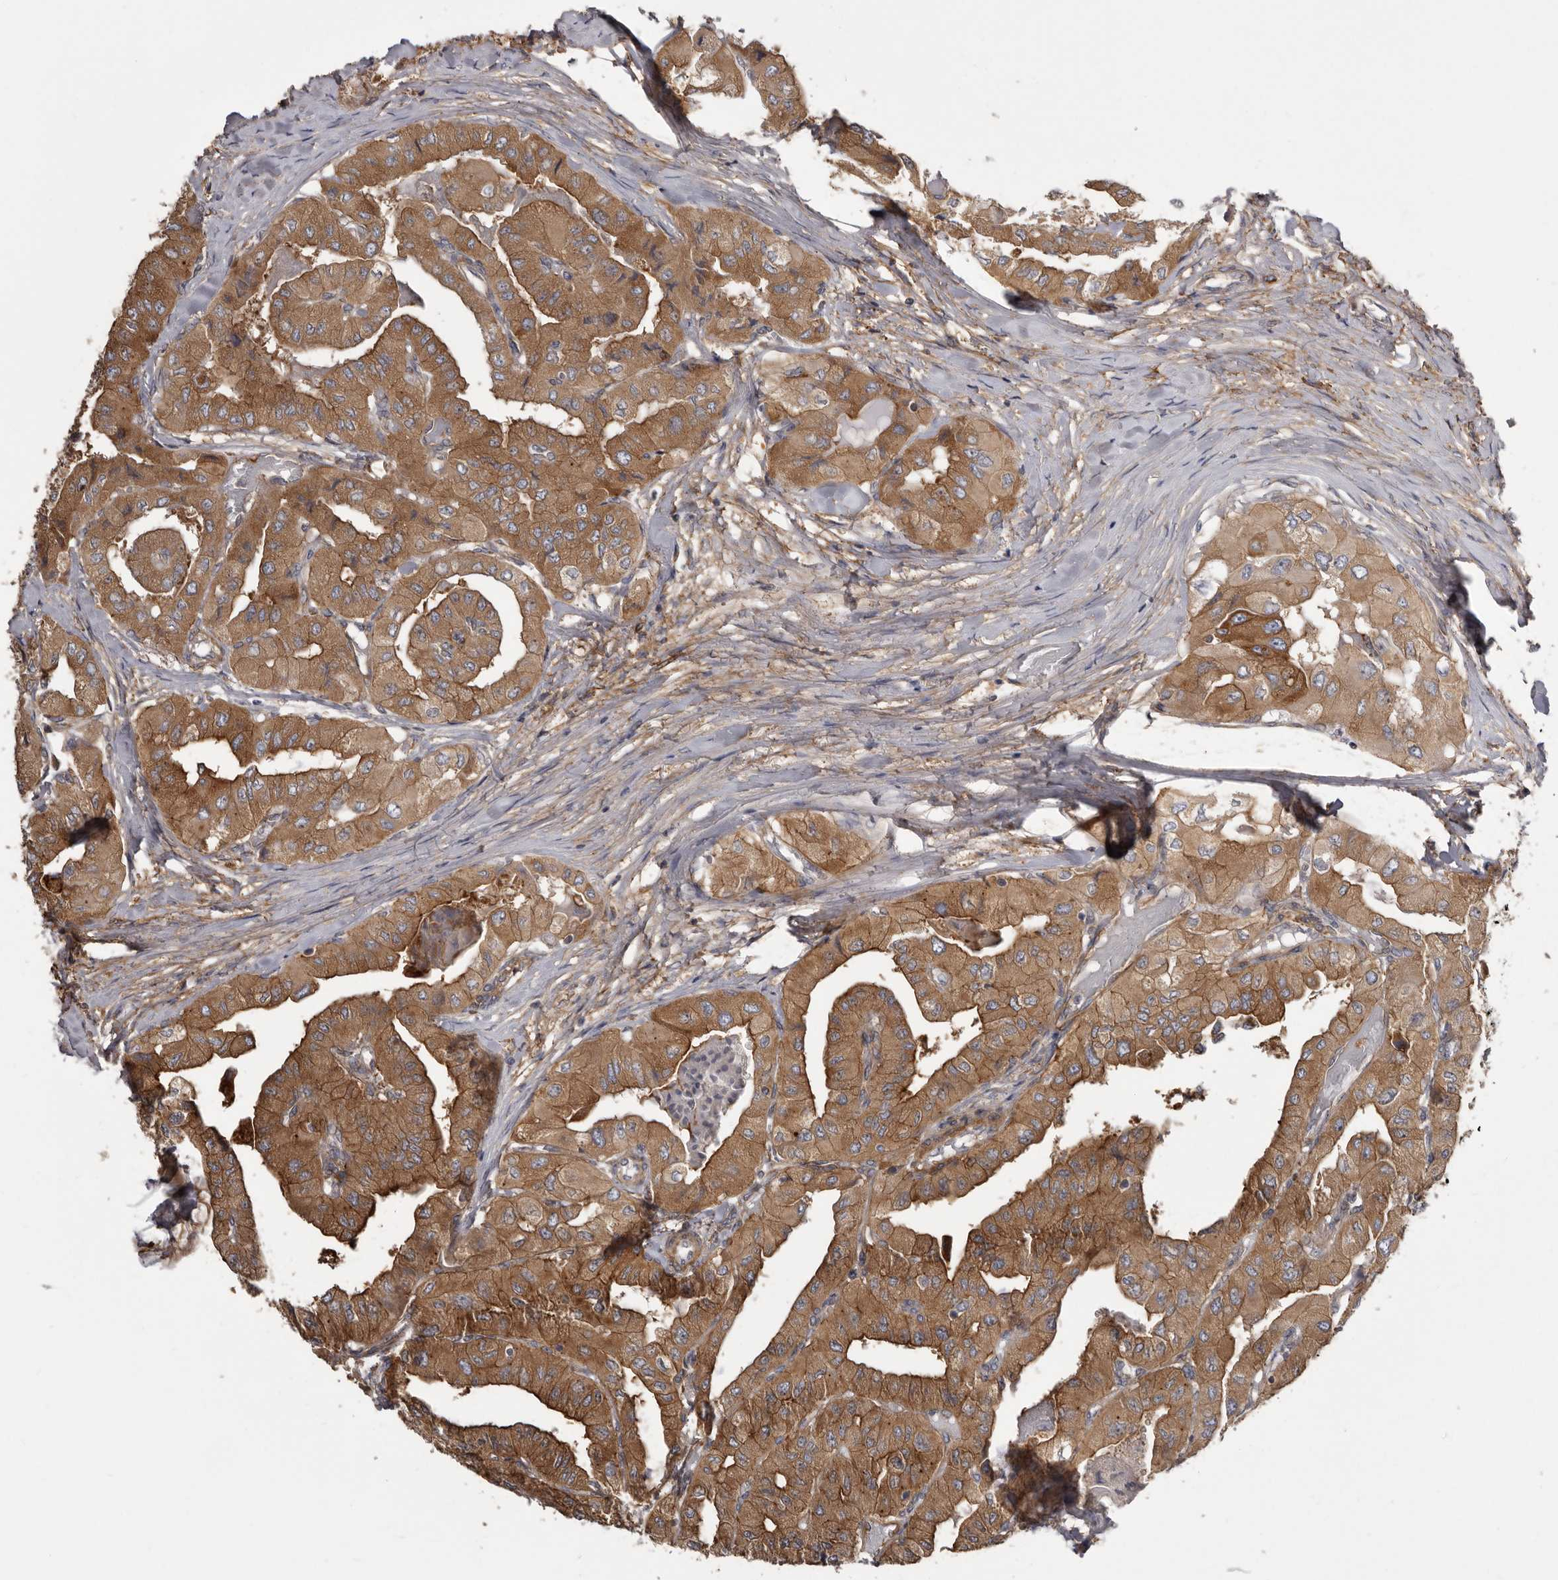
{"staining": {"intensity": "moderate", "quantity": ">75%", "location": "cytoplasmic/membranous"}, "tissue": "thyroid cancer", "cell_type": "Tumor cells", "image_type": "cancer", "snomed": [{"axis": "morphology", "description": "Papillary adenocarcinoma, NOS"}, {"axis": "topography", "description": "Thyroid gland"}], "caption": "Immunohistochemical staining of papillary adenocarcinoma (thyroid) reveals medium levels of moderate cytoplasmic/membranous protein expression in approximately >75% of tumor cells. (DAB (3,3'-diaminobenzidine) IHC, brown staining for protein, blue staining for nuclei).", "gene": "ENAH", "patient": {"sex": "female", "age": 59}}